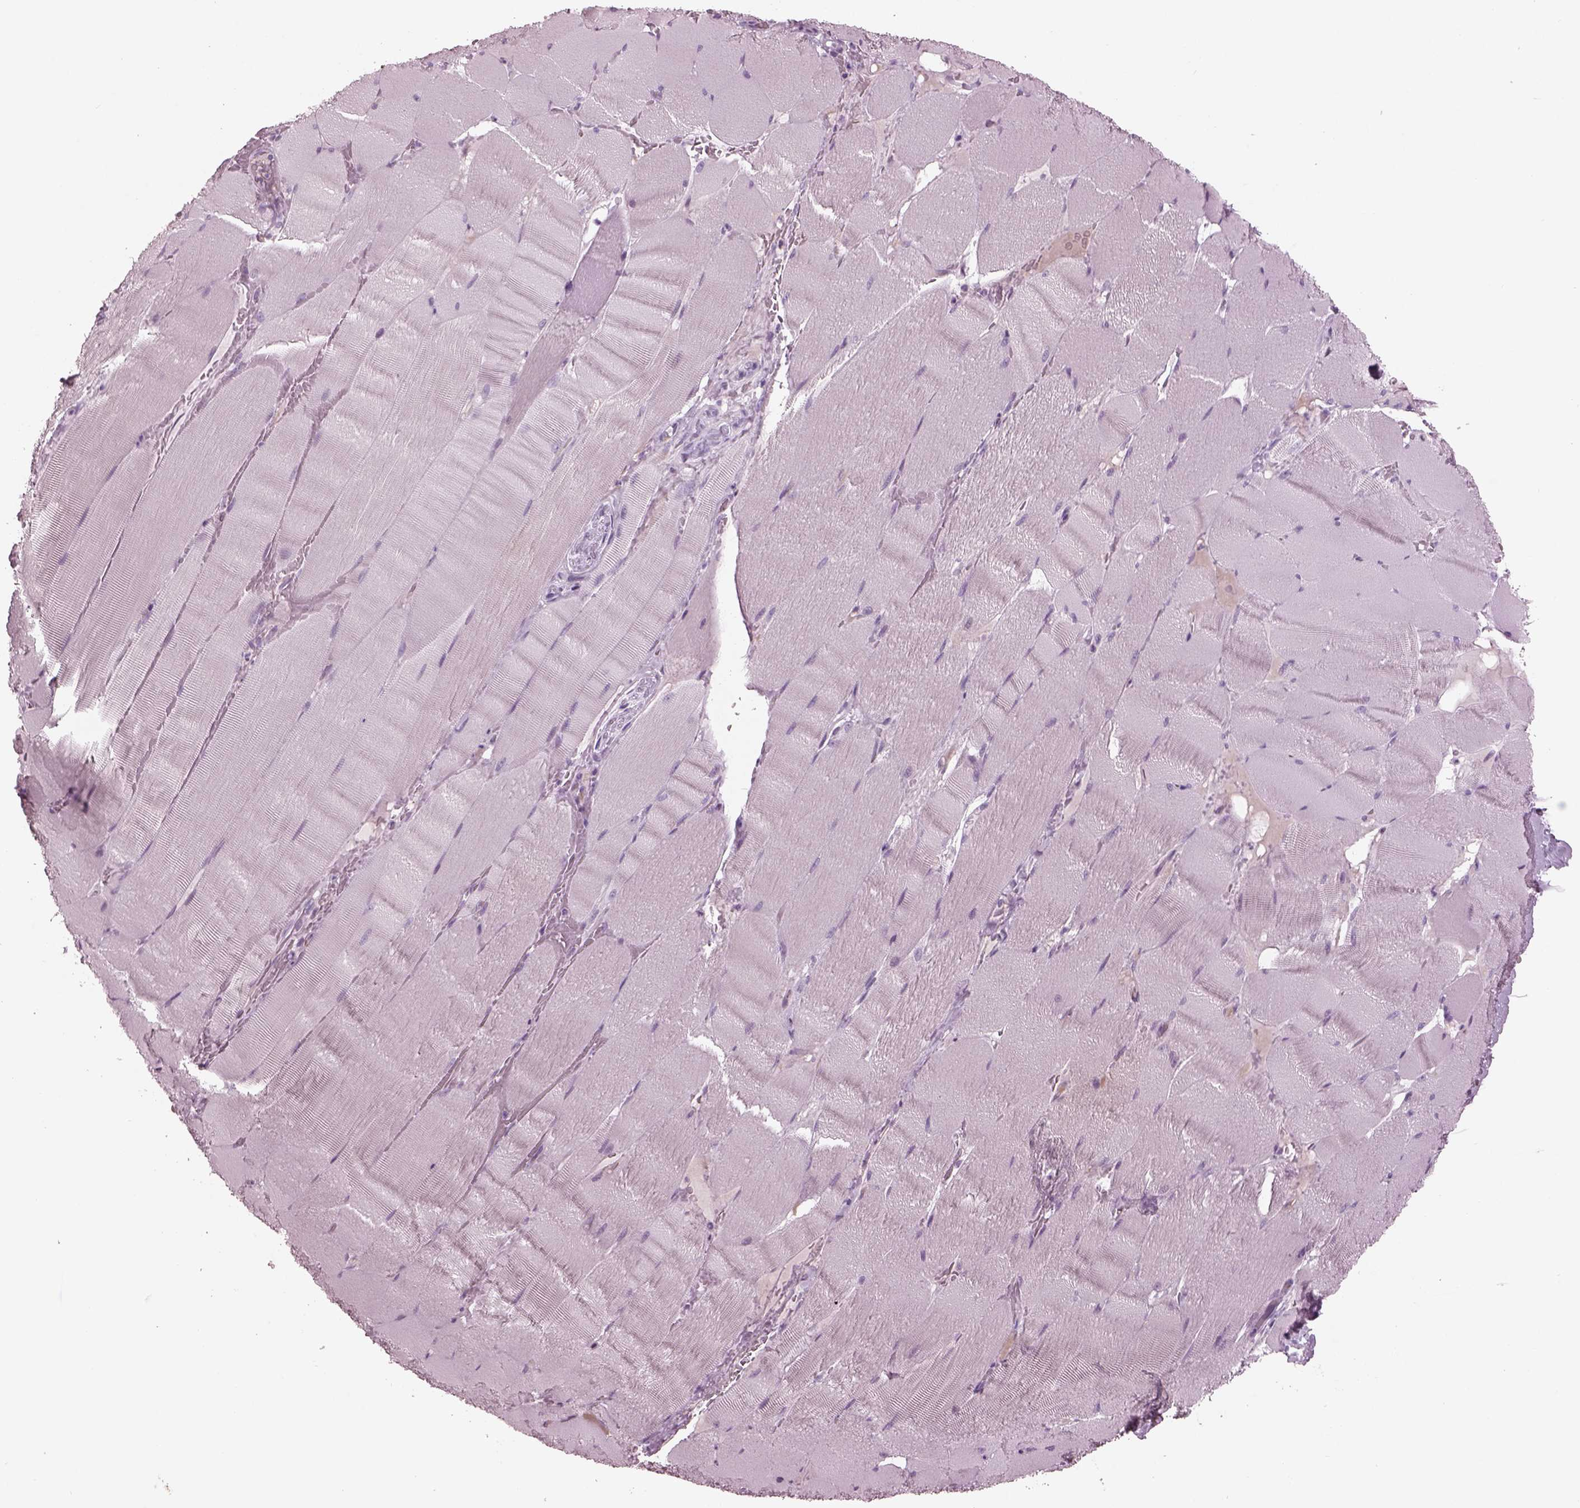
{"staining": {"intensity": "negative", "quantity": "none", "location": "none"}, "tissue": "skeletal muscle", "cell_type": "Myocytes", "image_type": "normal", "snomed": [{"axis": "morphology", "description": "Normal tissue, NOS"}, {"axis": "topography", "description": "Skeletal muscle"}], "caption": "Myocytes are negative for protein expression in normal human skeletal muscle. (Stains: DAB (3,3'-diaminobenzidine) IHC with hematoxylin counter stain, Microscopy: brightfield microscopy at high magnification).", "gene": "CYLC1", "patient": {"sex": "male", "age": 56}}